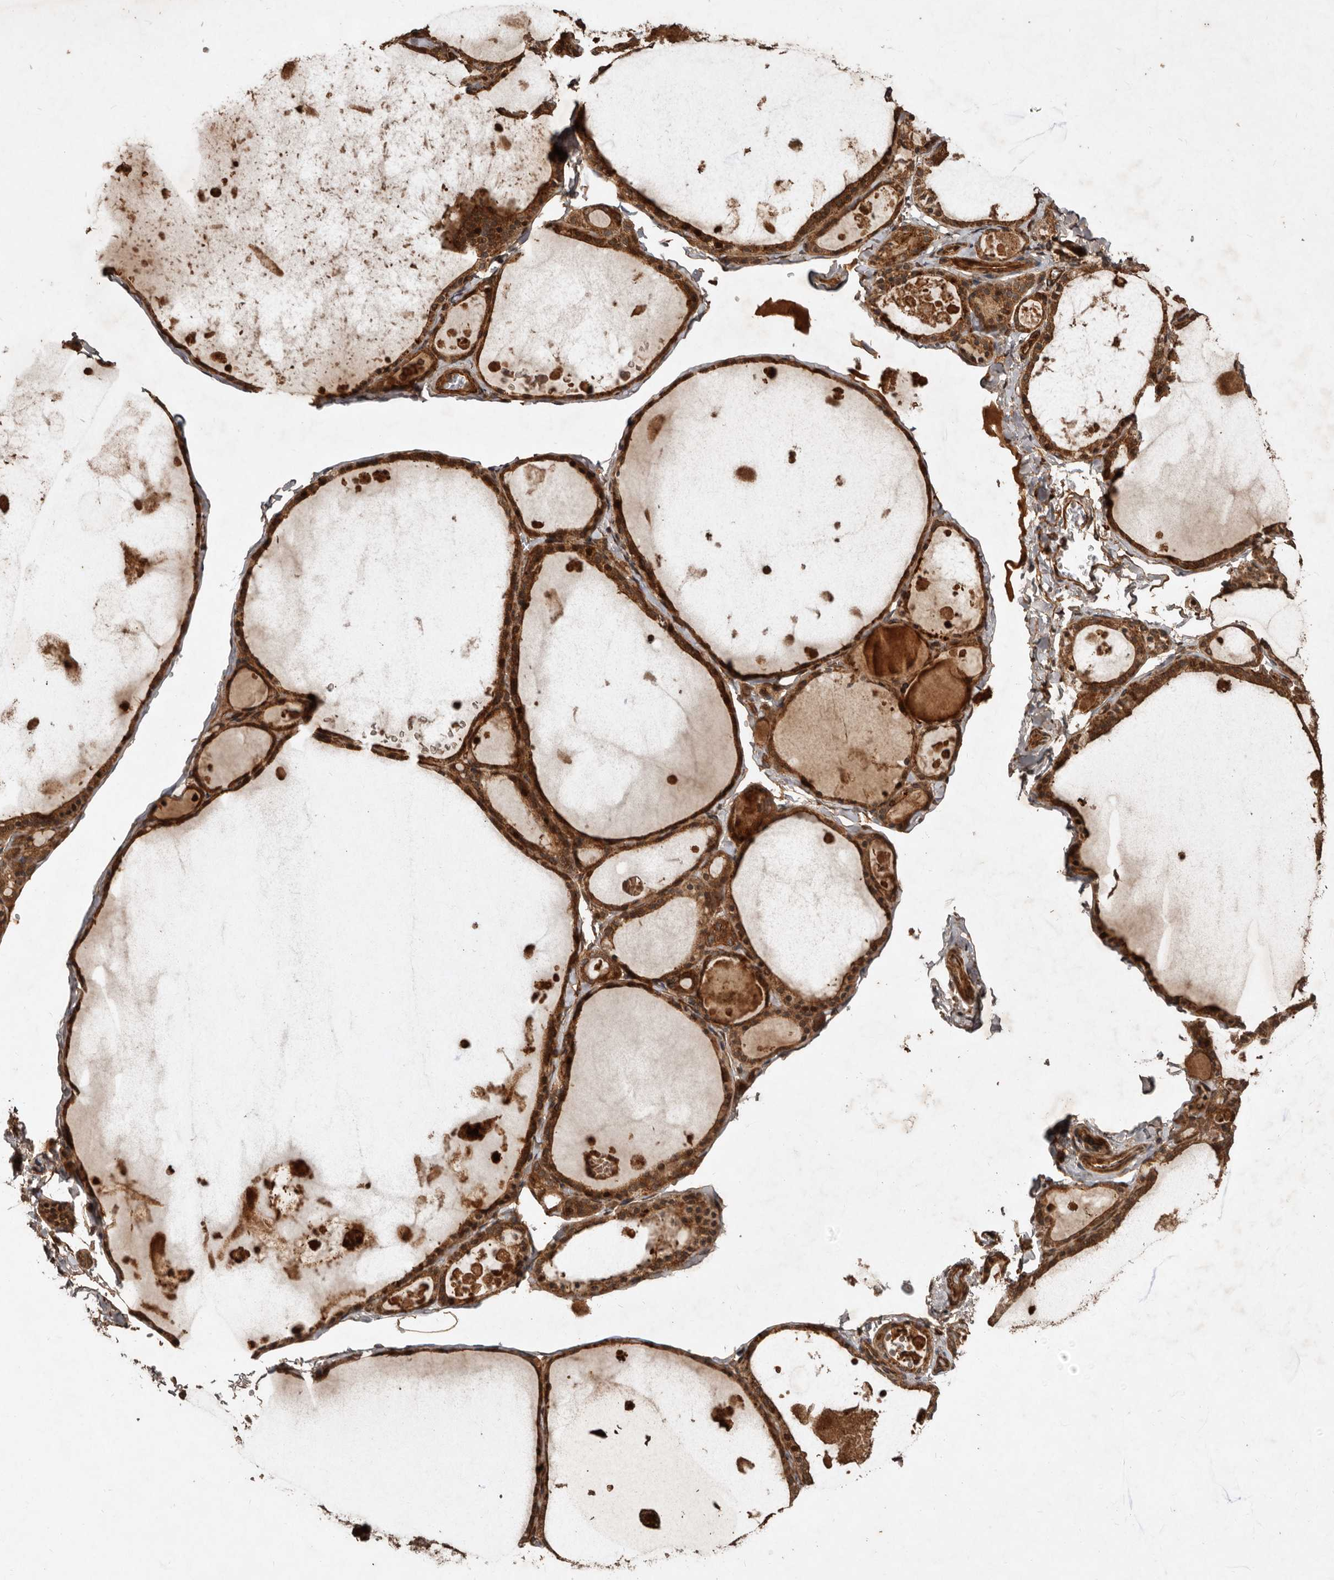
{"staining": {"intensity": "moderate", "quantity": ">75%", "location": "cytoplasmic/membranous"}, "tissue": "thyroid gland", "cell_type": "Glandular cells", "image_type": "normal", "snomed": [{"axis": "morphology", "description": "Normal tissue, NOS"}, {"axis": "topography", "description": "Thyroid gland"}], "caption": "A brown stain labels moderate cytoplasmic/membranous positivity of a protein in glandular cells of unremarkable human thyroid gland. (DAB IHC with brightfield microscopy, high magnification).", "gene": "STK36", "patient": {"sex": "male", "age": 56}}